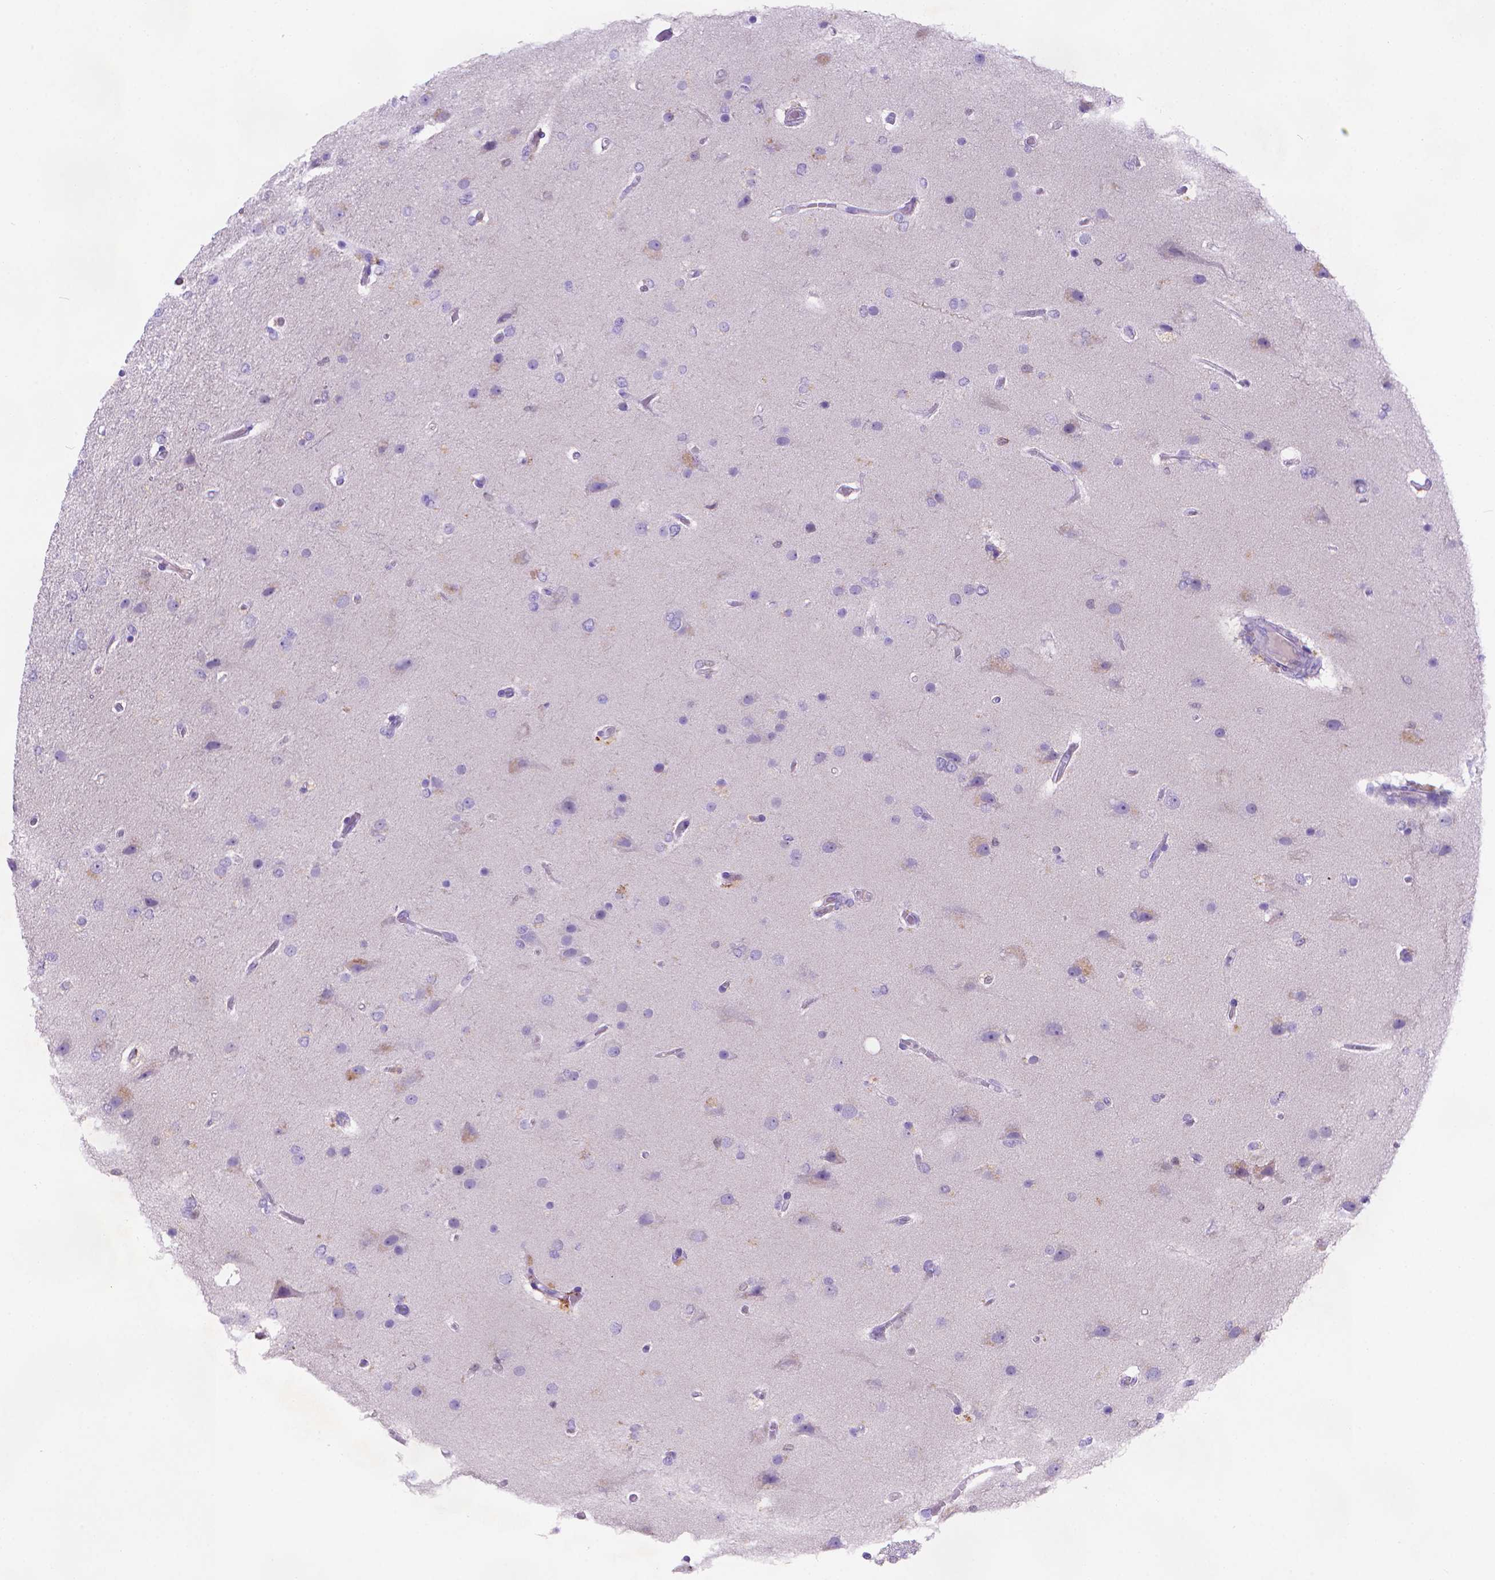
{"staining": {"intensity": "negative", "quantity": "none", "location": "none"}, "tissue": "glioma", "cell_type": "Tumor cells", "image_type": "cancer", "snomed": [{"axis": "morphology", "description": "Glioma, malignant, High grade"}, {"axis": "topography", "description": "Brain"}], "caption": "The histopathology image reveals no significant expression in tumor cells of high-grade glioma (malignant).", "gene": "FGD2", "patient": {"sex": "female", "age": 61}}